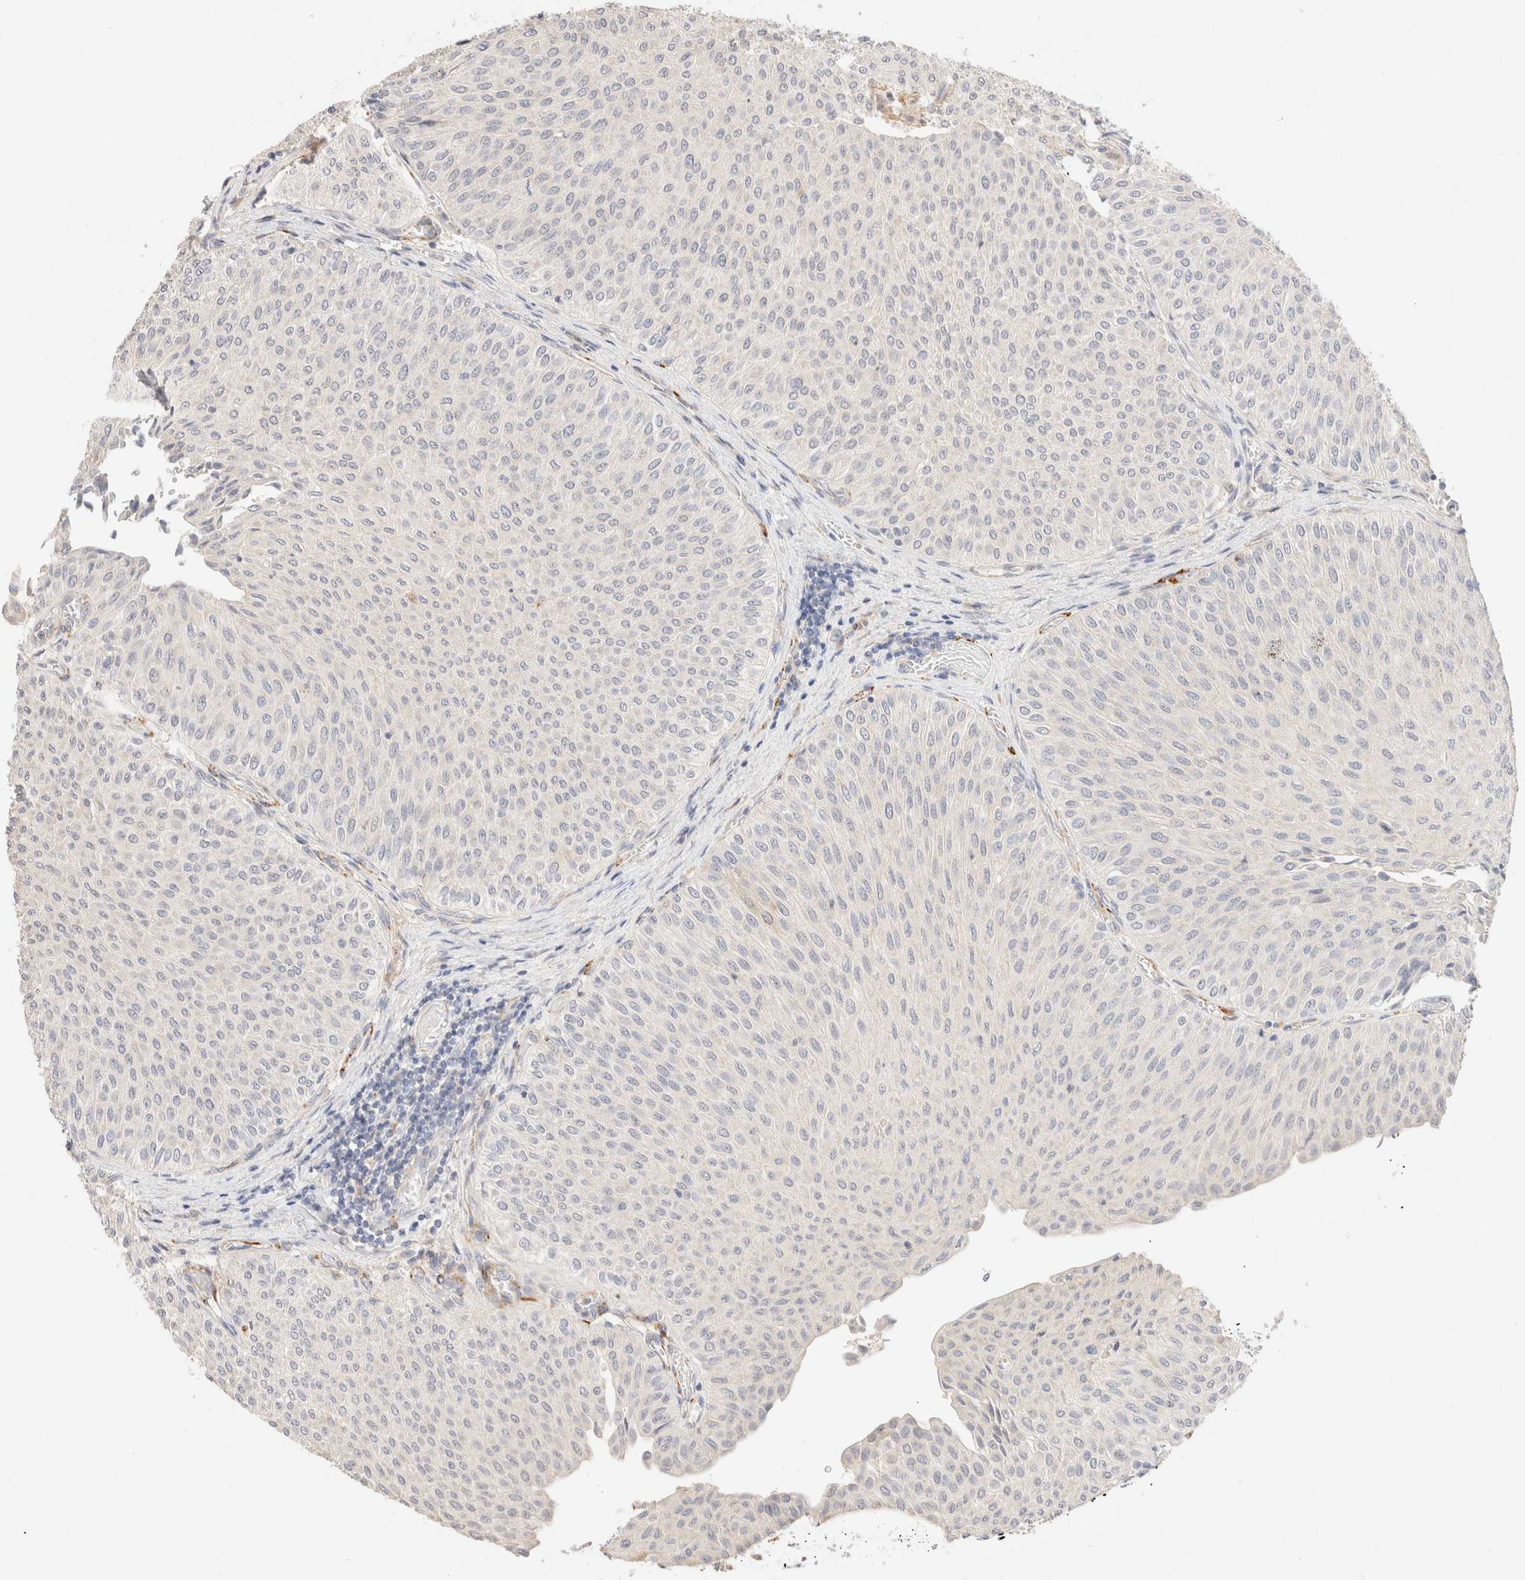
{"staining": {"intensity": "negative", "quantity": "none", "location": "none"}, "tissue": "urothelial cancer", "cell_type": "Tumor cells", "image_type": "cancer", "snomed": [{"axis": "morphology", "description": "Urothelial carcinoma, Low grade"}, {"axis": "topography", "description": "Urinary bladder"}], "caption": "High power microscopy image of an IHC image of urothelial cancer, revealing no significant expression in tumor cells.", "gene": "SNTB1", "patient": {"sex": "male", "age": 78}}